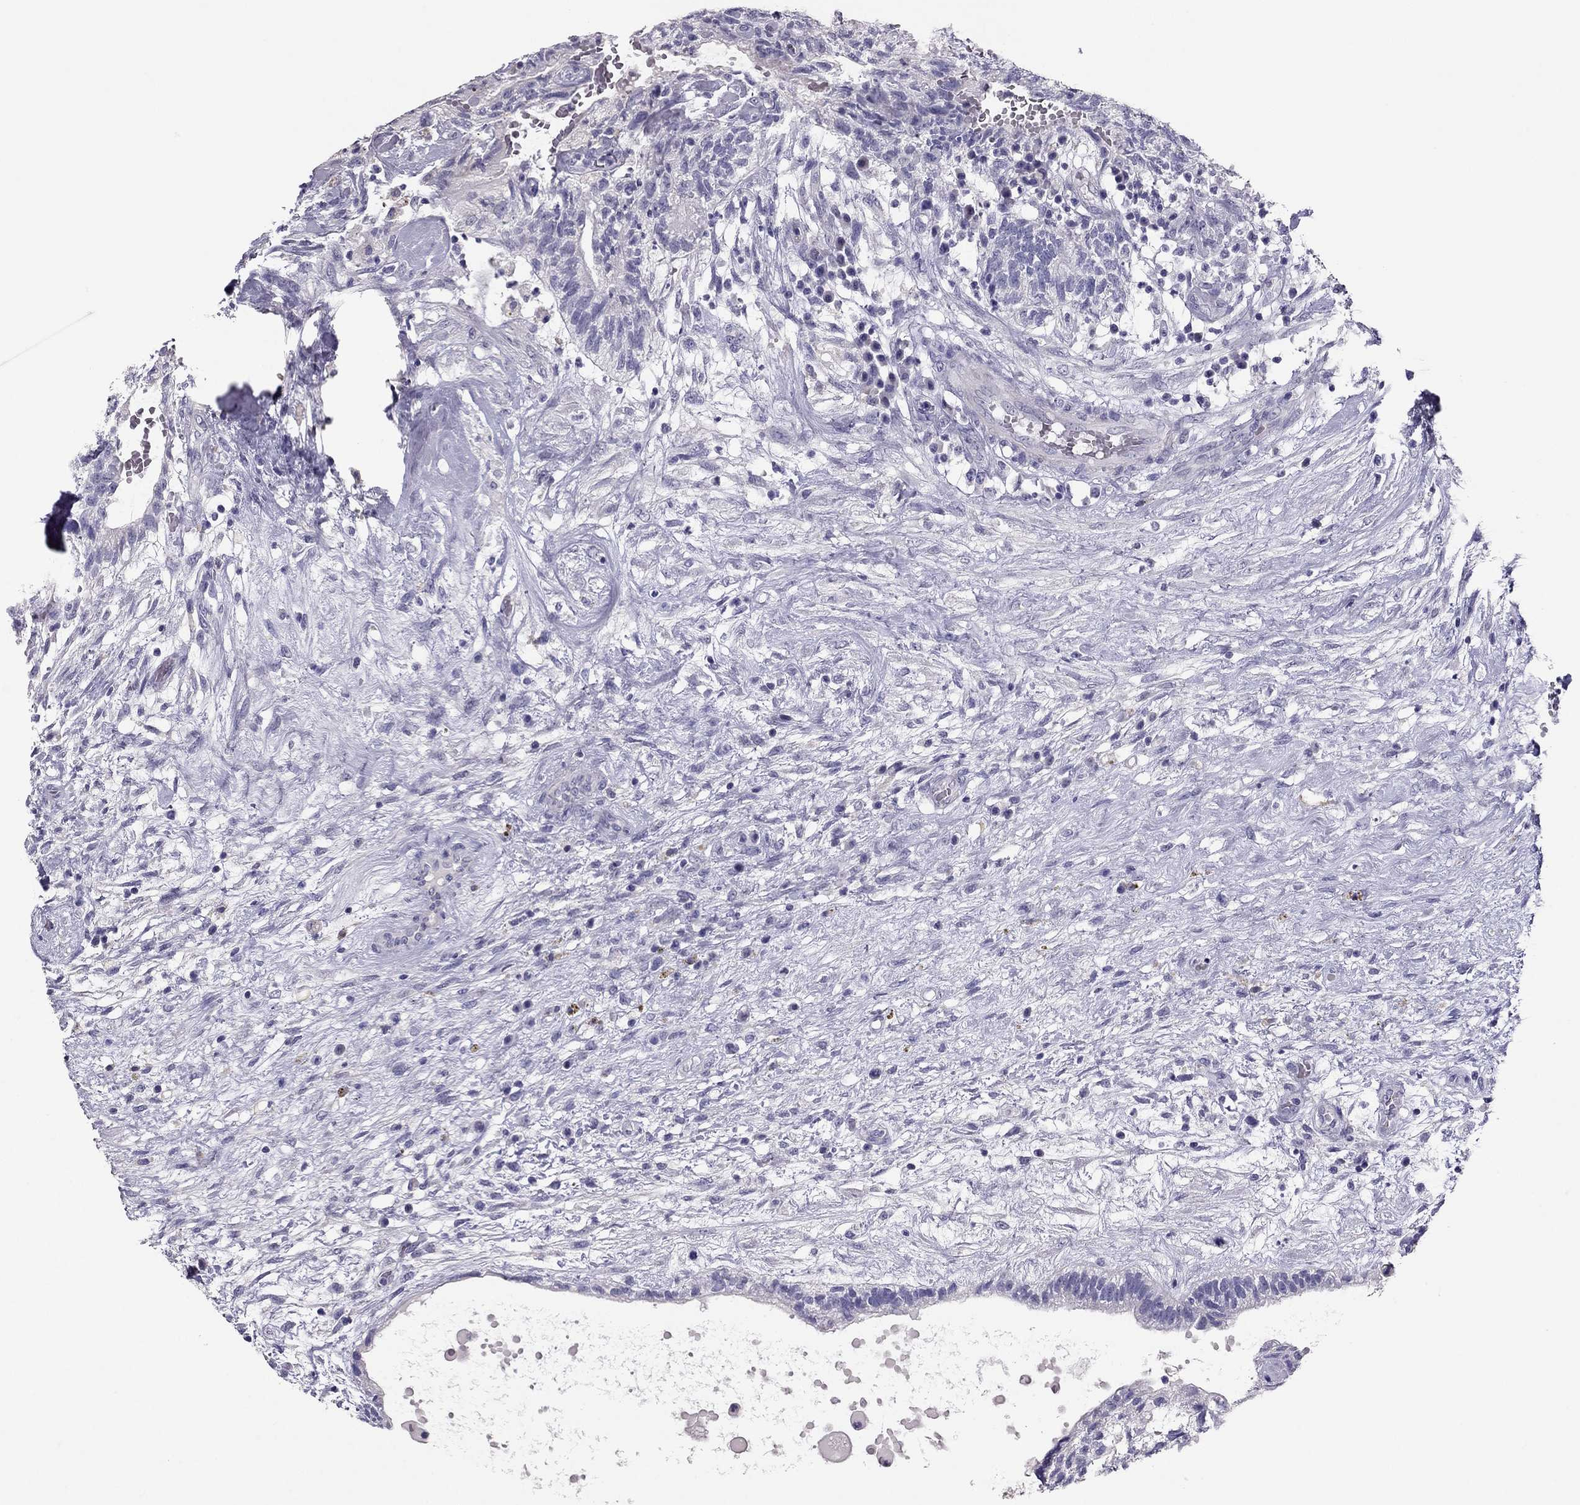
{"staining": {"intensity": "negative", "quantity": "none", "location": "none"}, "tissue": "testis cancer", "cell_type": "Tumor cells", "image_type": "cancer", "snomed": [{"axis": "morphology", "description": "Normal tissue, NOS"}, {"axis": "morphology", "description": "Carcinoma, Embryonal, NOS"}, {"axis": "topography", "description": "Testis"}, {"axis": "topography", "description": "Epididymis"}], "caption": "DAB immunohistochemical staining of human testis cancer shows no significant staining in tumor cells.", "gene": "RHO", "patient": {"sex": "male", "age": 32}}